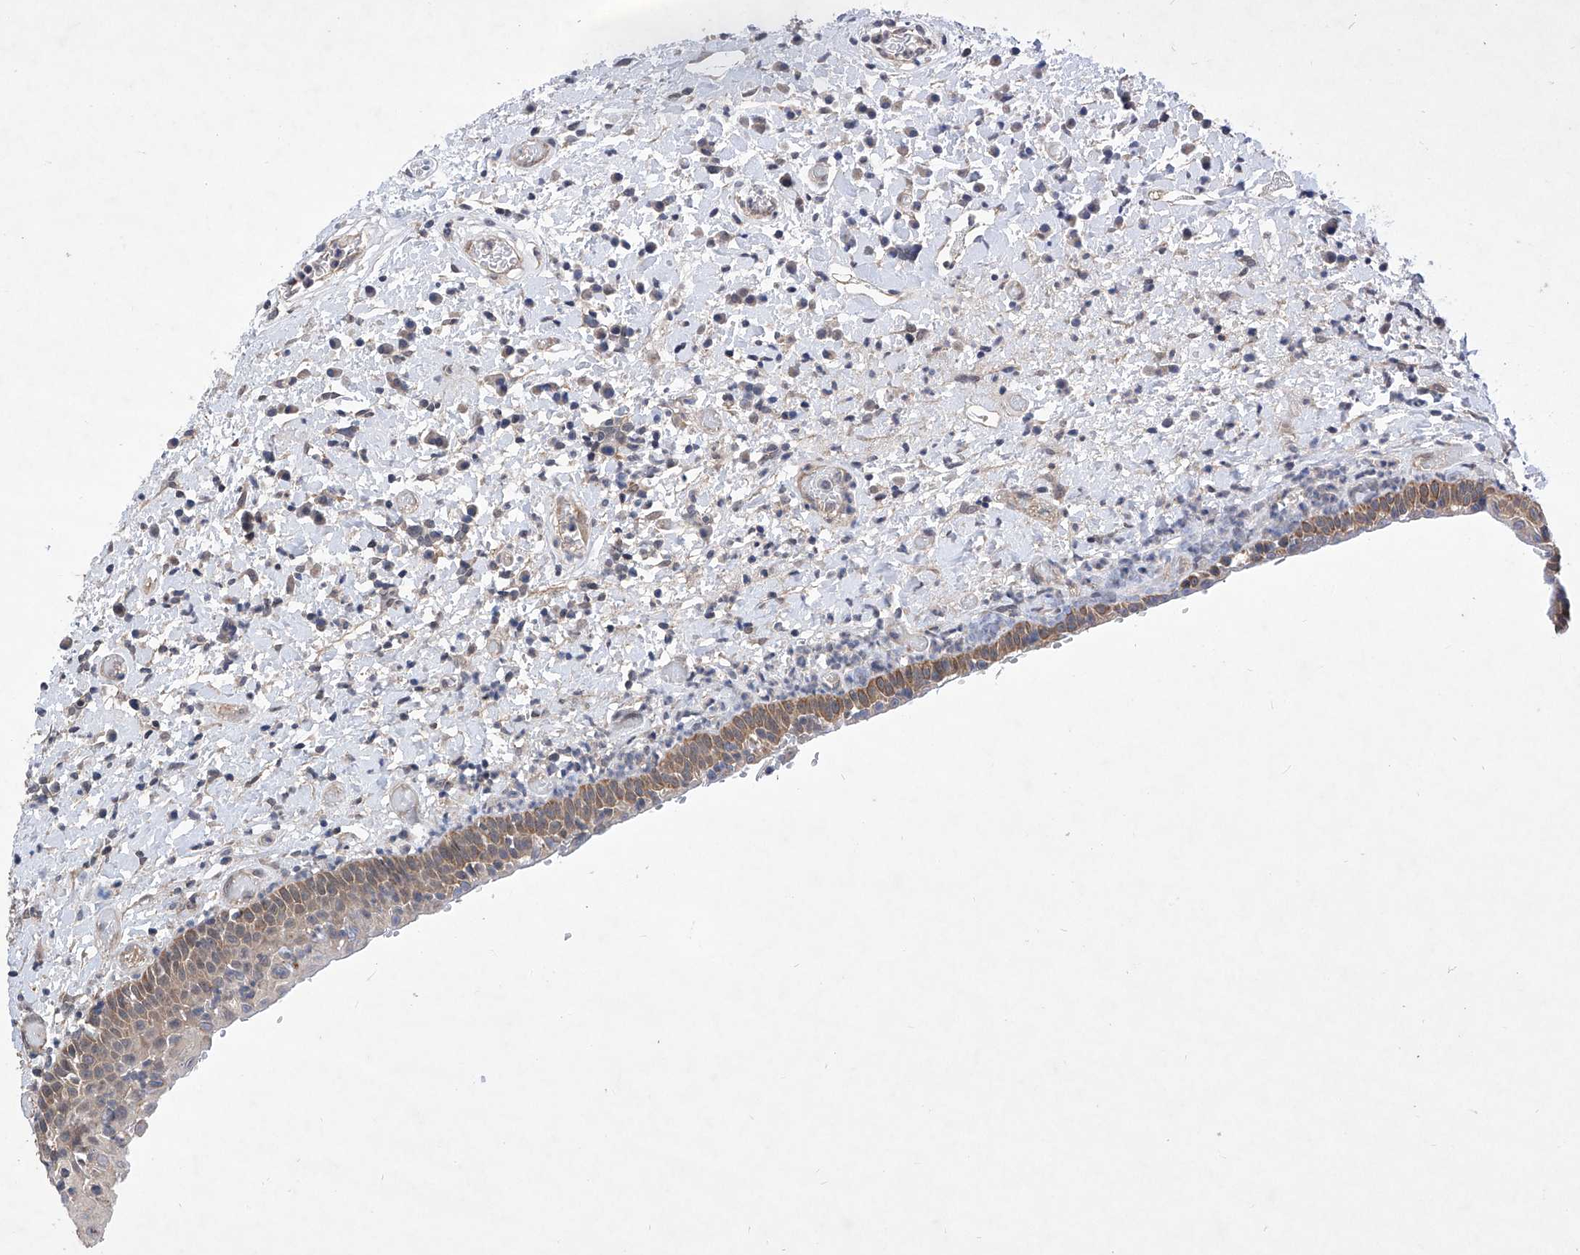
{"staining": {"intensity": "moderate", "quantity": ">75%", "location": "cytoplasmic/membranous"}, "tissue": "oral mucosa", "cell_type": "Squamous epithelial cells", "image_type": "normal", "snomed": [{"axis": "morphology", "description": "Normal tissue, NOS"}, {"axis": "topography", "description": "Oral tissue"}], "caption": "IHC (DAB (3,3'-diaminobenzidine)) staining of benign oral mucosa displays moderate cytoplasmic/membranous protein staining in about >75% of squamous epithelial cells. (DAB (3,3'-diaminobenzidine) = brown stain, brightfield microscopy at high magnification).", "gene": "KIFC2", "patient": {"sex": "female", "age": 76}}